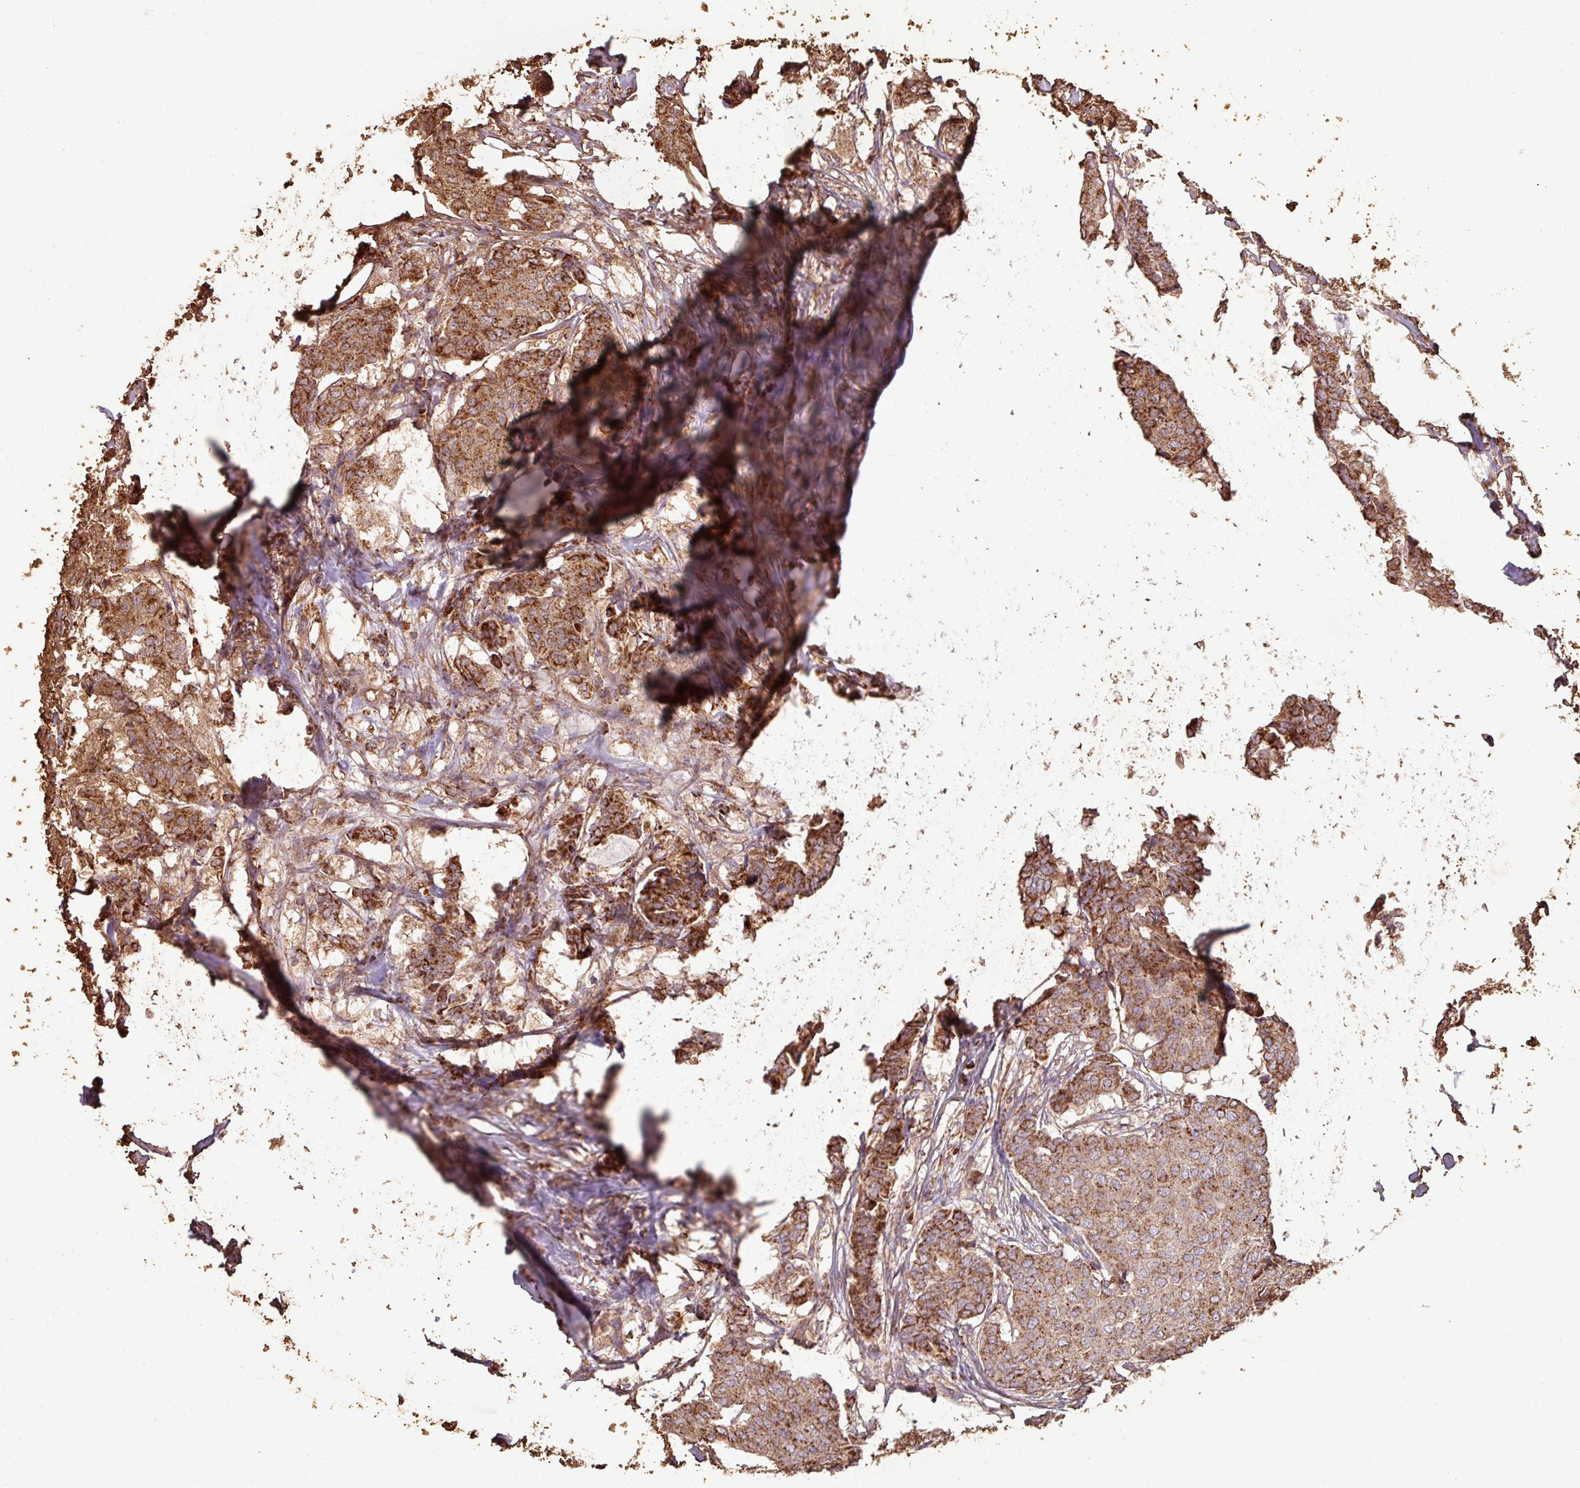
{"staining": {"intensity": "moderate", "quantity": ">75%", "location": "cytoplasmic/membranous"}, "tissue": "breast cancer", "cell_type": "Tumor cells", "image_type": "cancer", "snomed": [{"axis": "morphology", "description": "Duct carcinoma"}, {"axis": "topography", "description": "Breast"}], "caption": "Immunohistochemistry (IHC) image of neoplastic tissue: human intraductal carcinoma (breast) stained using immunohistochemistry exhibits medium levels of moderate protein expression localized specifically in the cytoplasmic/membranous of tumor cells, appearing as a cytoplasmic/membranous brown color.", "gene": "SQOR", "patient": {"sex": "female", "age": 75}}